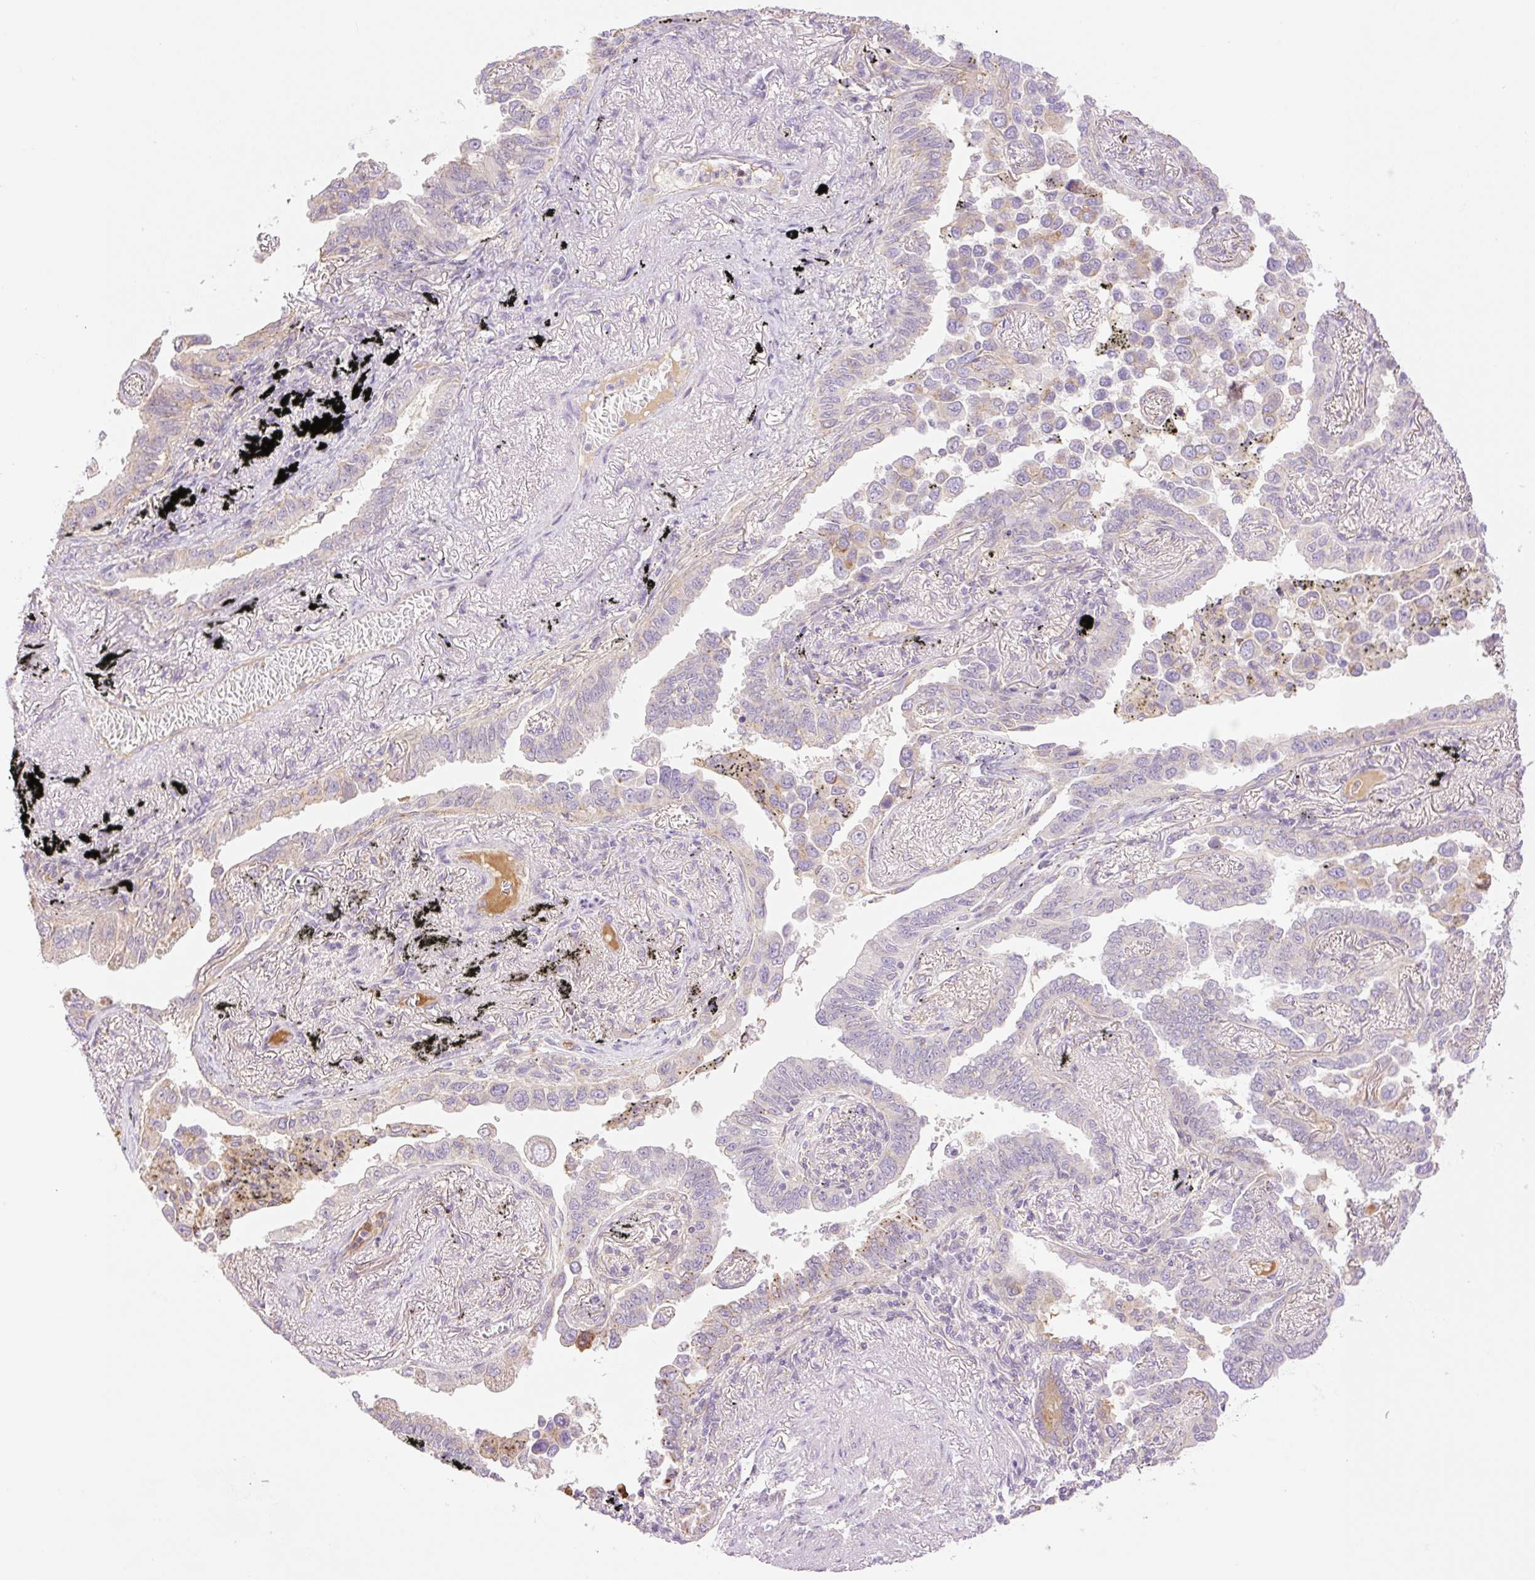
{"staining": {"intensity": "negative", "quantity": "none", "location": "none"}, "tissue": "lung cancer", "cell_type": "Tumor cells", "image_type": "cancer", "snomed": [{"axis": "morphology", "description": "Adenocarcinoma, NOS"}, {"axis": "topography", "description": "Lung"}], "caption": "Tumor cells are negative for protein expression in human lung cancer (adenocarcinoma).", "gene": "NLRP5", "patient": {"sex": "male", "age": 67}}